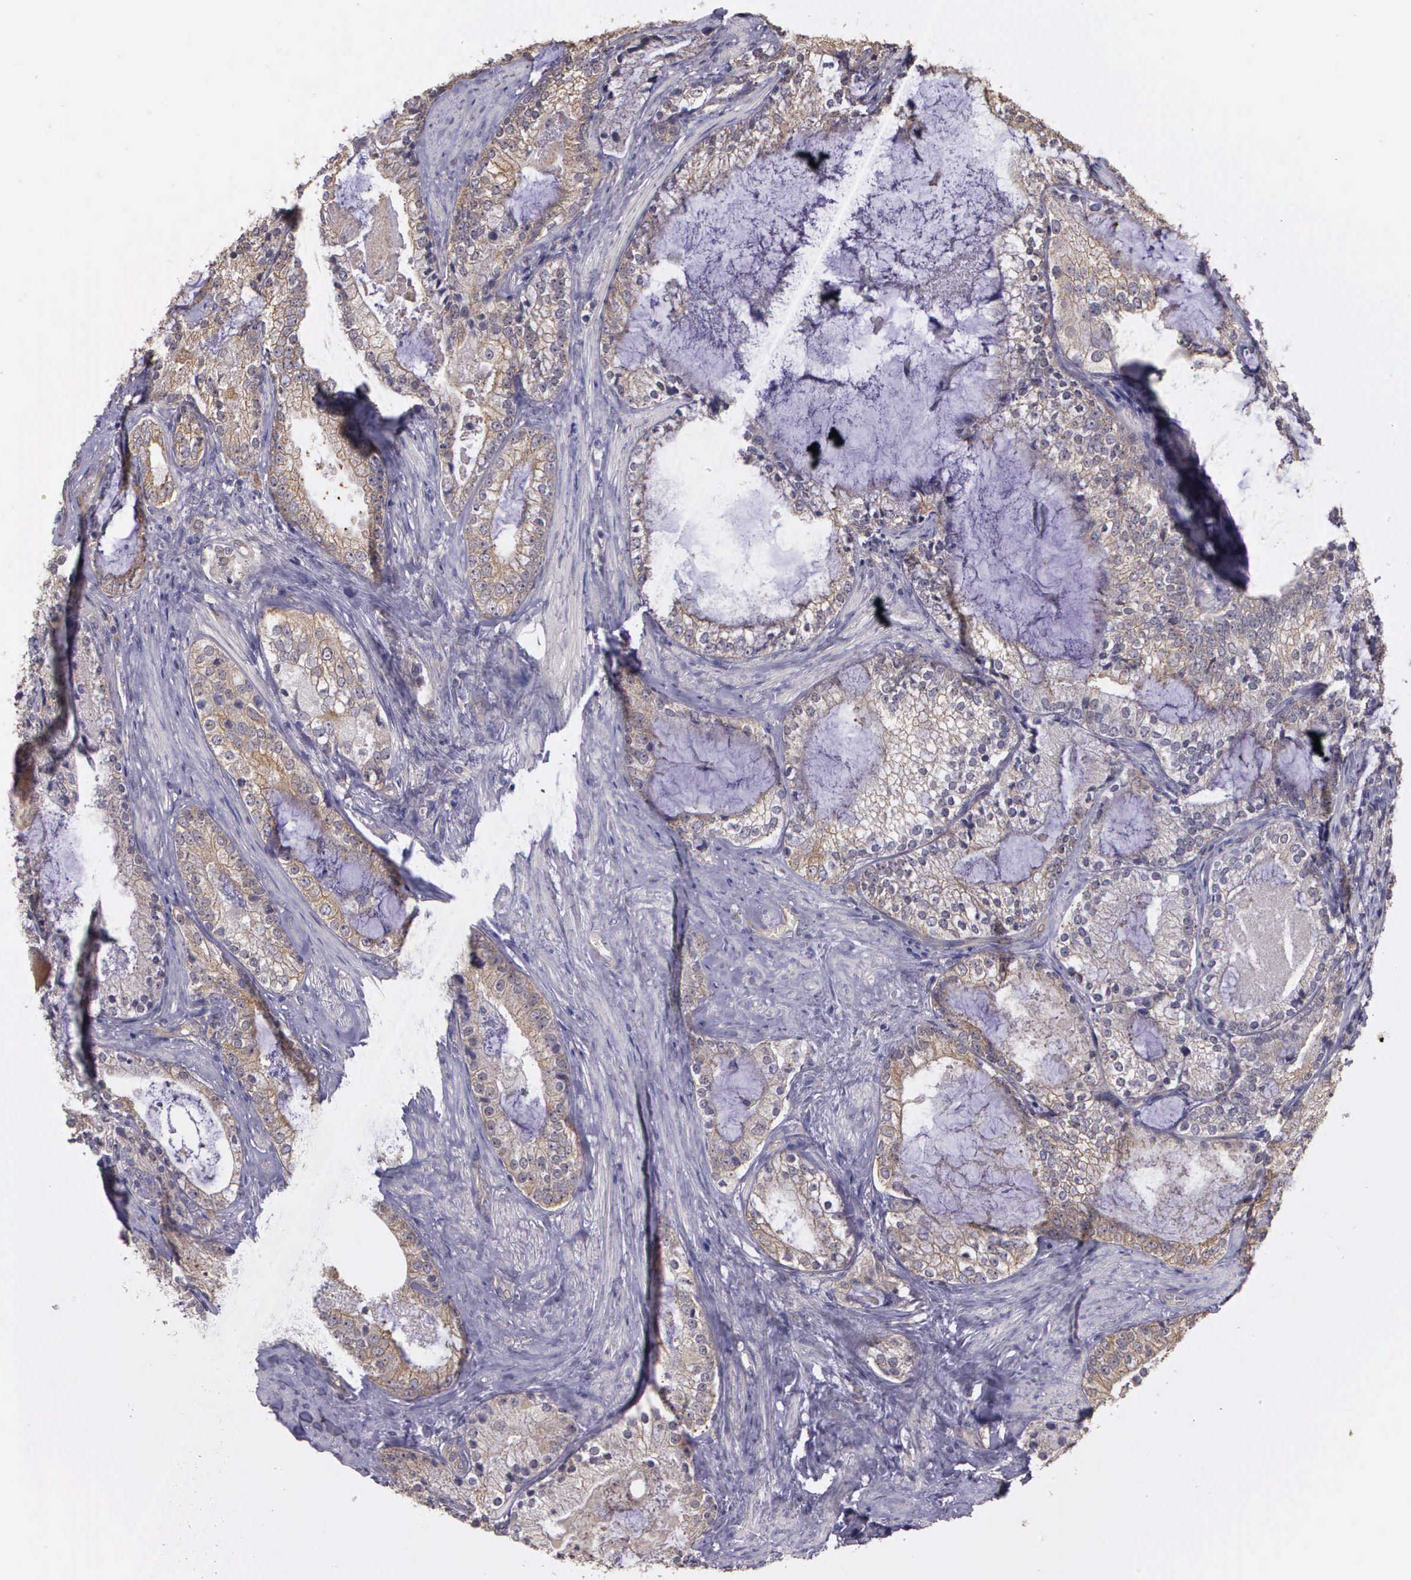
{"staining": {"intensity": "weak", "quantity": "25%-75%", "location": "cytoplasmic/membranous"}, "tissue": "prostate cancer", "cell_type": "Tumor cells", "image_type": "cancer", "snomed": [{"axis": "morphology", "description": "Adenocarcinoma, High grade"}, {"axis": "topography", "description": "Prostate"}], "caption": "Immunohistochemistry of prostate high-grade adenocarcinoma exhibits low levels of weak cytoplasmic/membranous positivity in approximately 25%-75% of tumor cells.", "gene": "EIF5", "patient": {"sex": "male", "age": 63}}